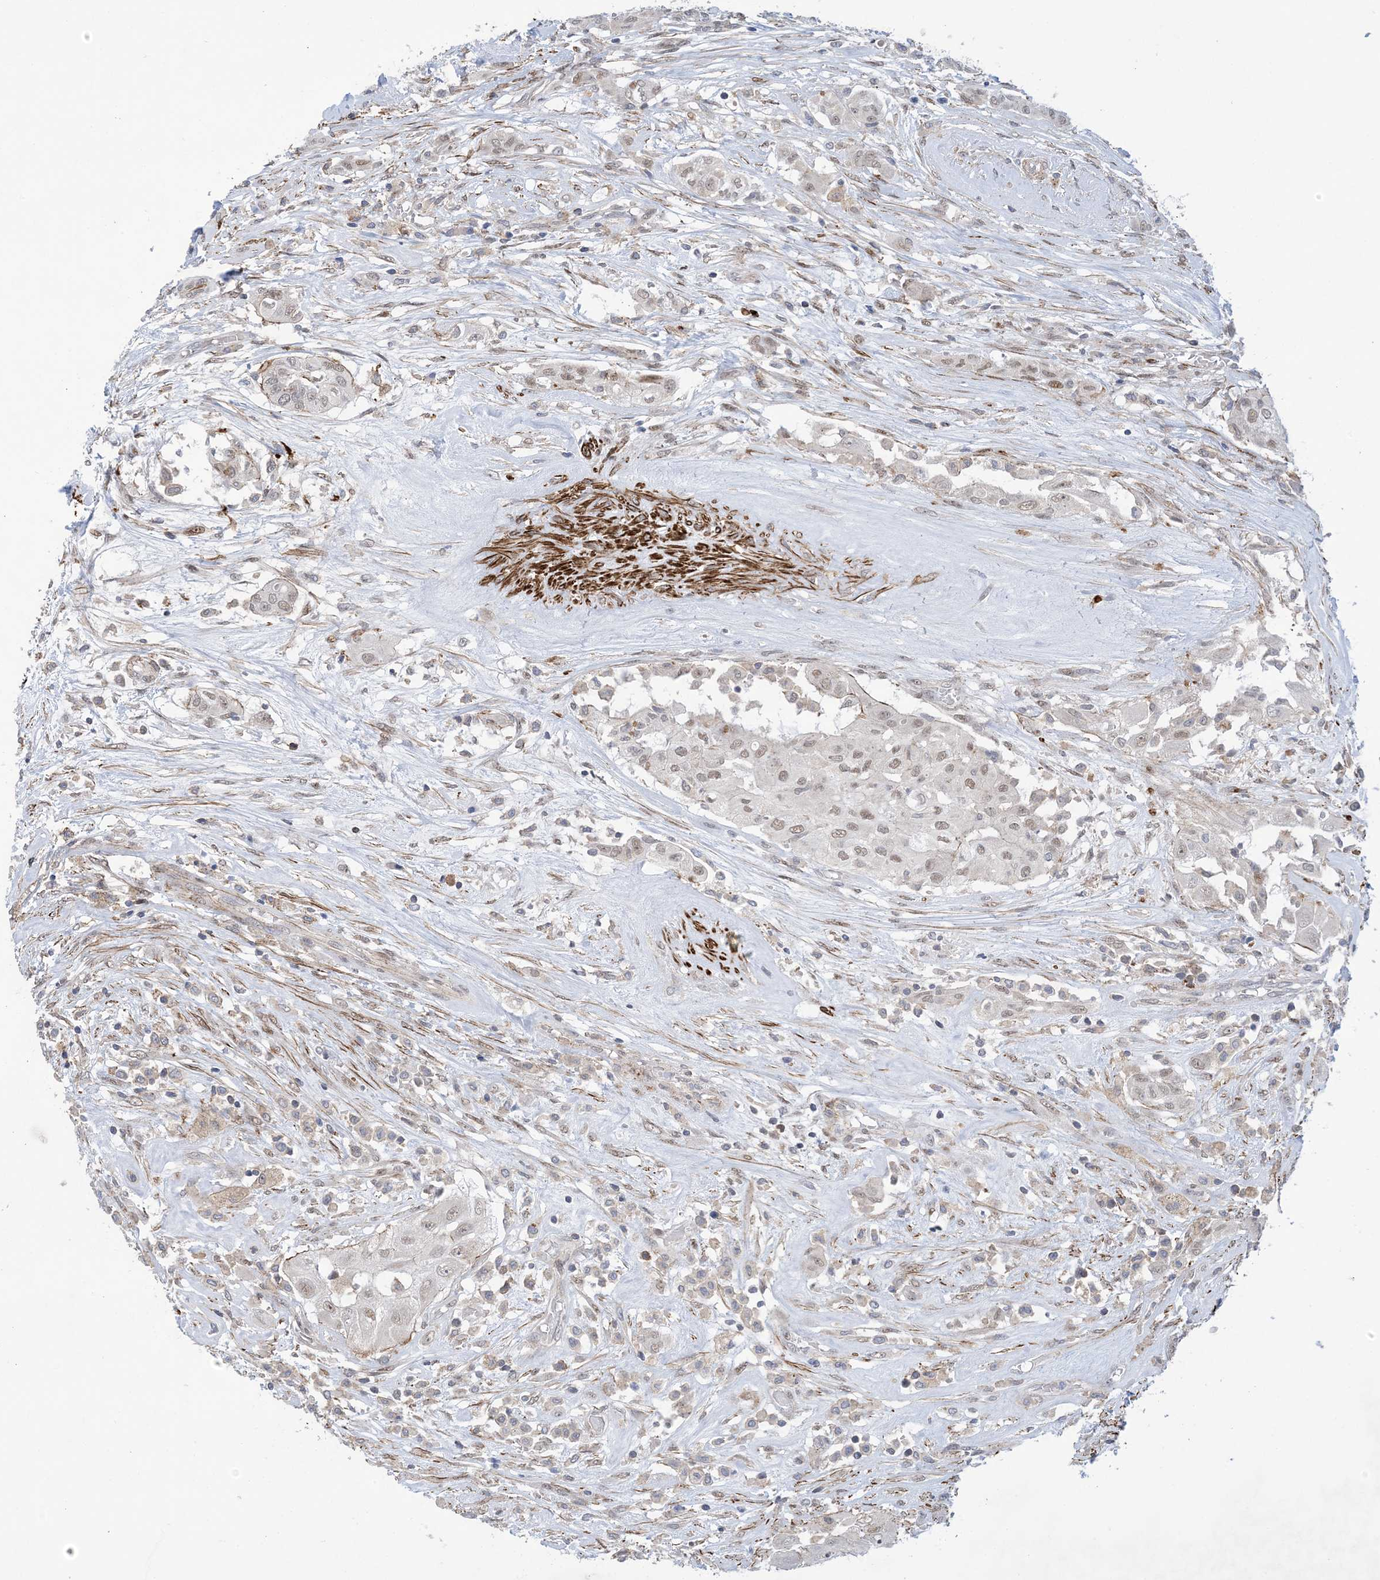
{"staining": {"intensity": "weak", "quantity": "25%-75%", "location": "nuclear"}, "tissue": "thyroid cancer", "cell_type": "Tumor cells", "image_type": "cancer", "snomed": [{"axis": "morphology", "description": "Papillary adenocarcinoma, NOS"}, {"axis": "topography", "description": "Thyroid gland"}], "caption": "This photomicrograph exhibits IHC staining of human thyroid cancer, with low weak nuclear staining in approximately 25%-75% of tumor cells.", "gene": "ZNF8", "patient": {"sex": "female", "age": 59}}